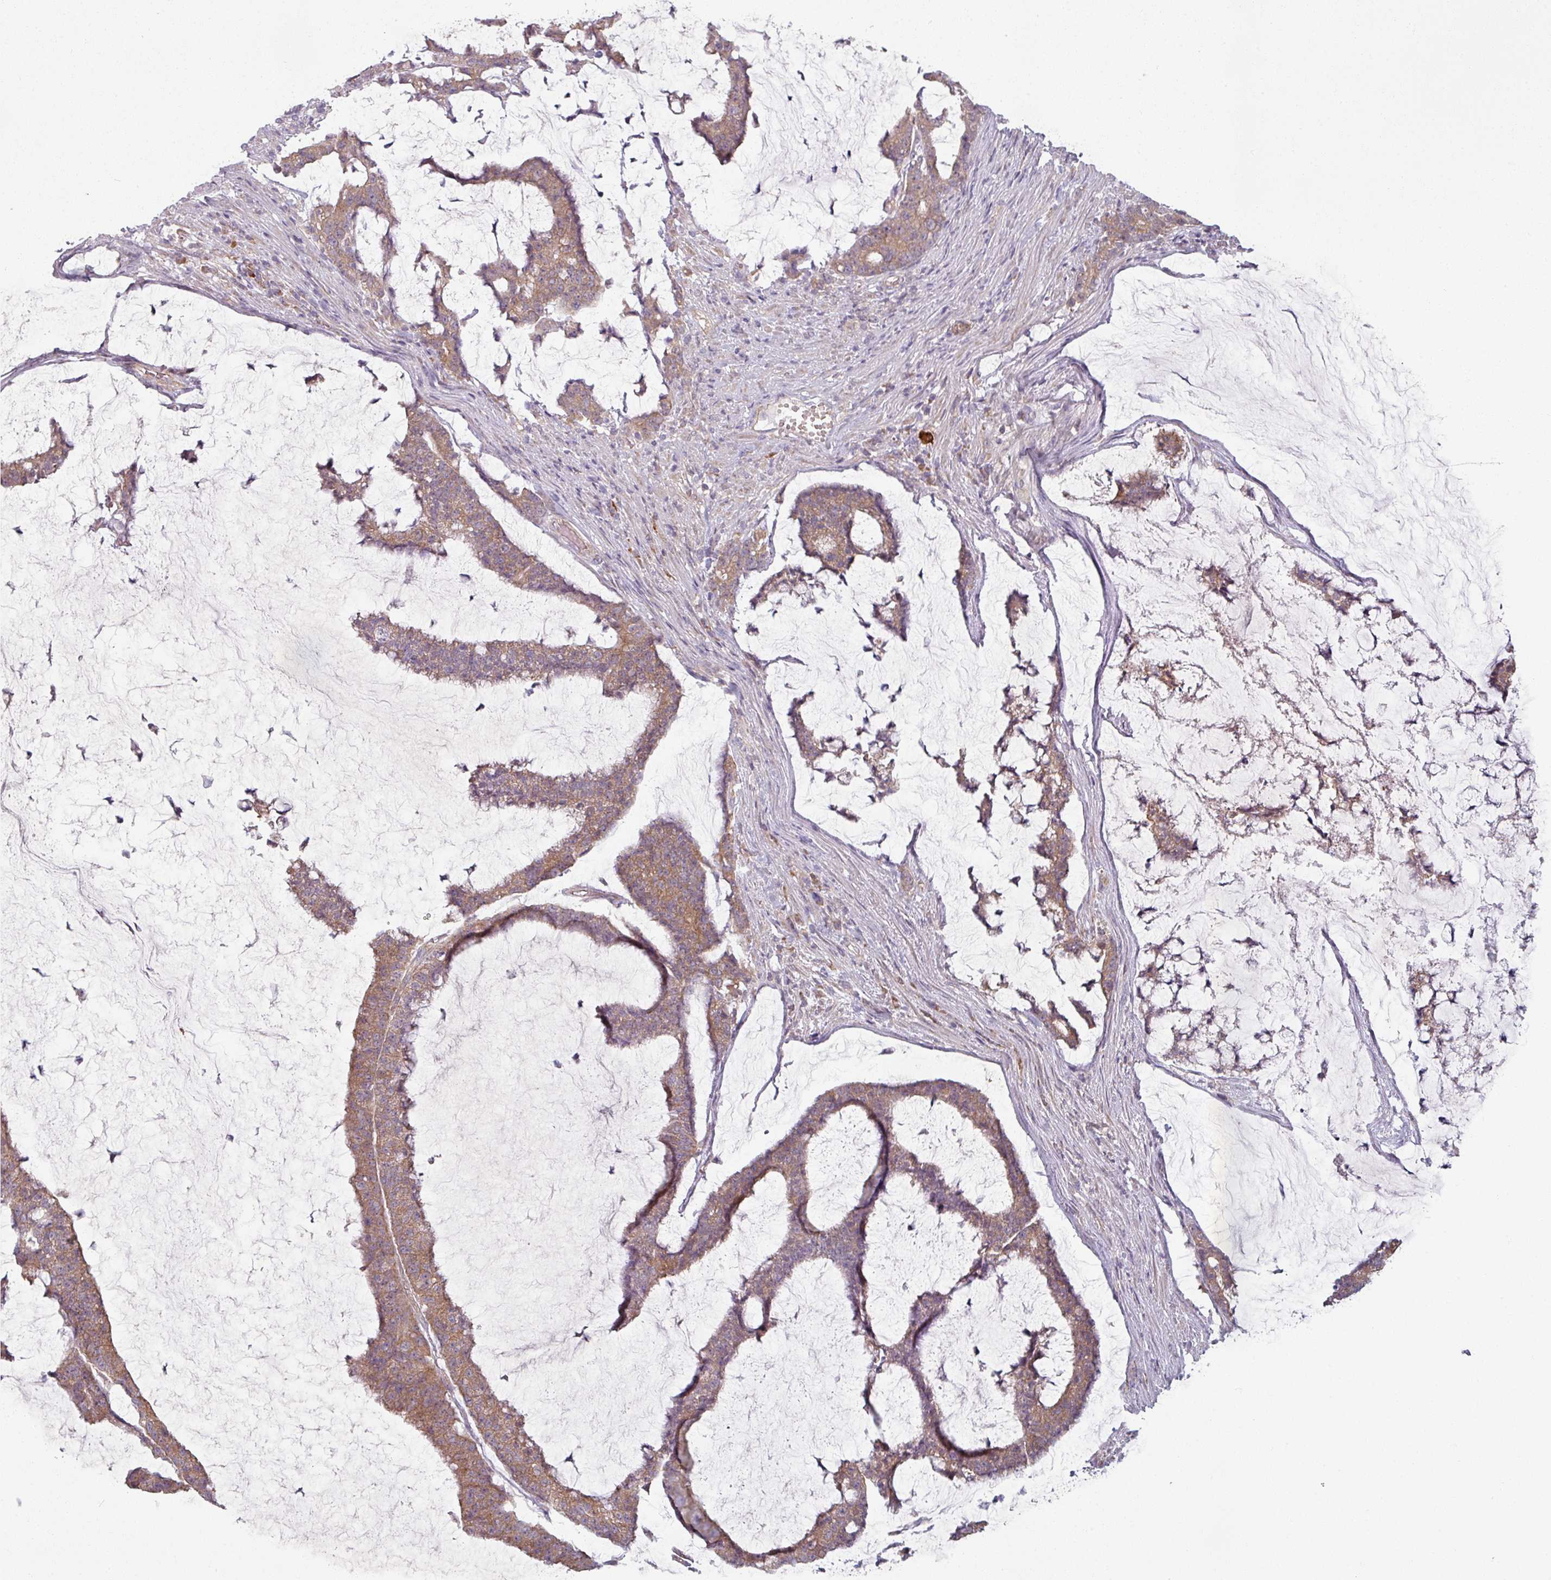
{"staining": {"intensity": "moderate", "quantity": "25%-75%", "location": "cytoplasmic/membranous"}, "tissue": "colorectal cancer", "cell_type": "Tumor cells", "image_type": "cancer", "snomed": [{"axis": "morphology", "description": "Adenocarcinoma, NOS"}, {"axis": "topography", "description": "Colon"}], "caption": "A micrograph of human adenocarcinoma (colorectal) stained for a protein demonstrates moderate cytoplasmic/membranous brown staining in tumor cells.", "gene": "PLEKHJ1", "patient": {"sex": "female", "age": 84}}